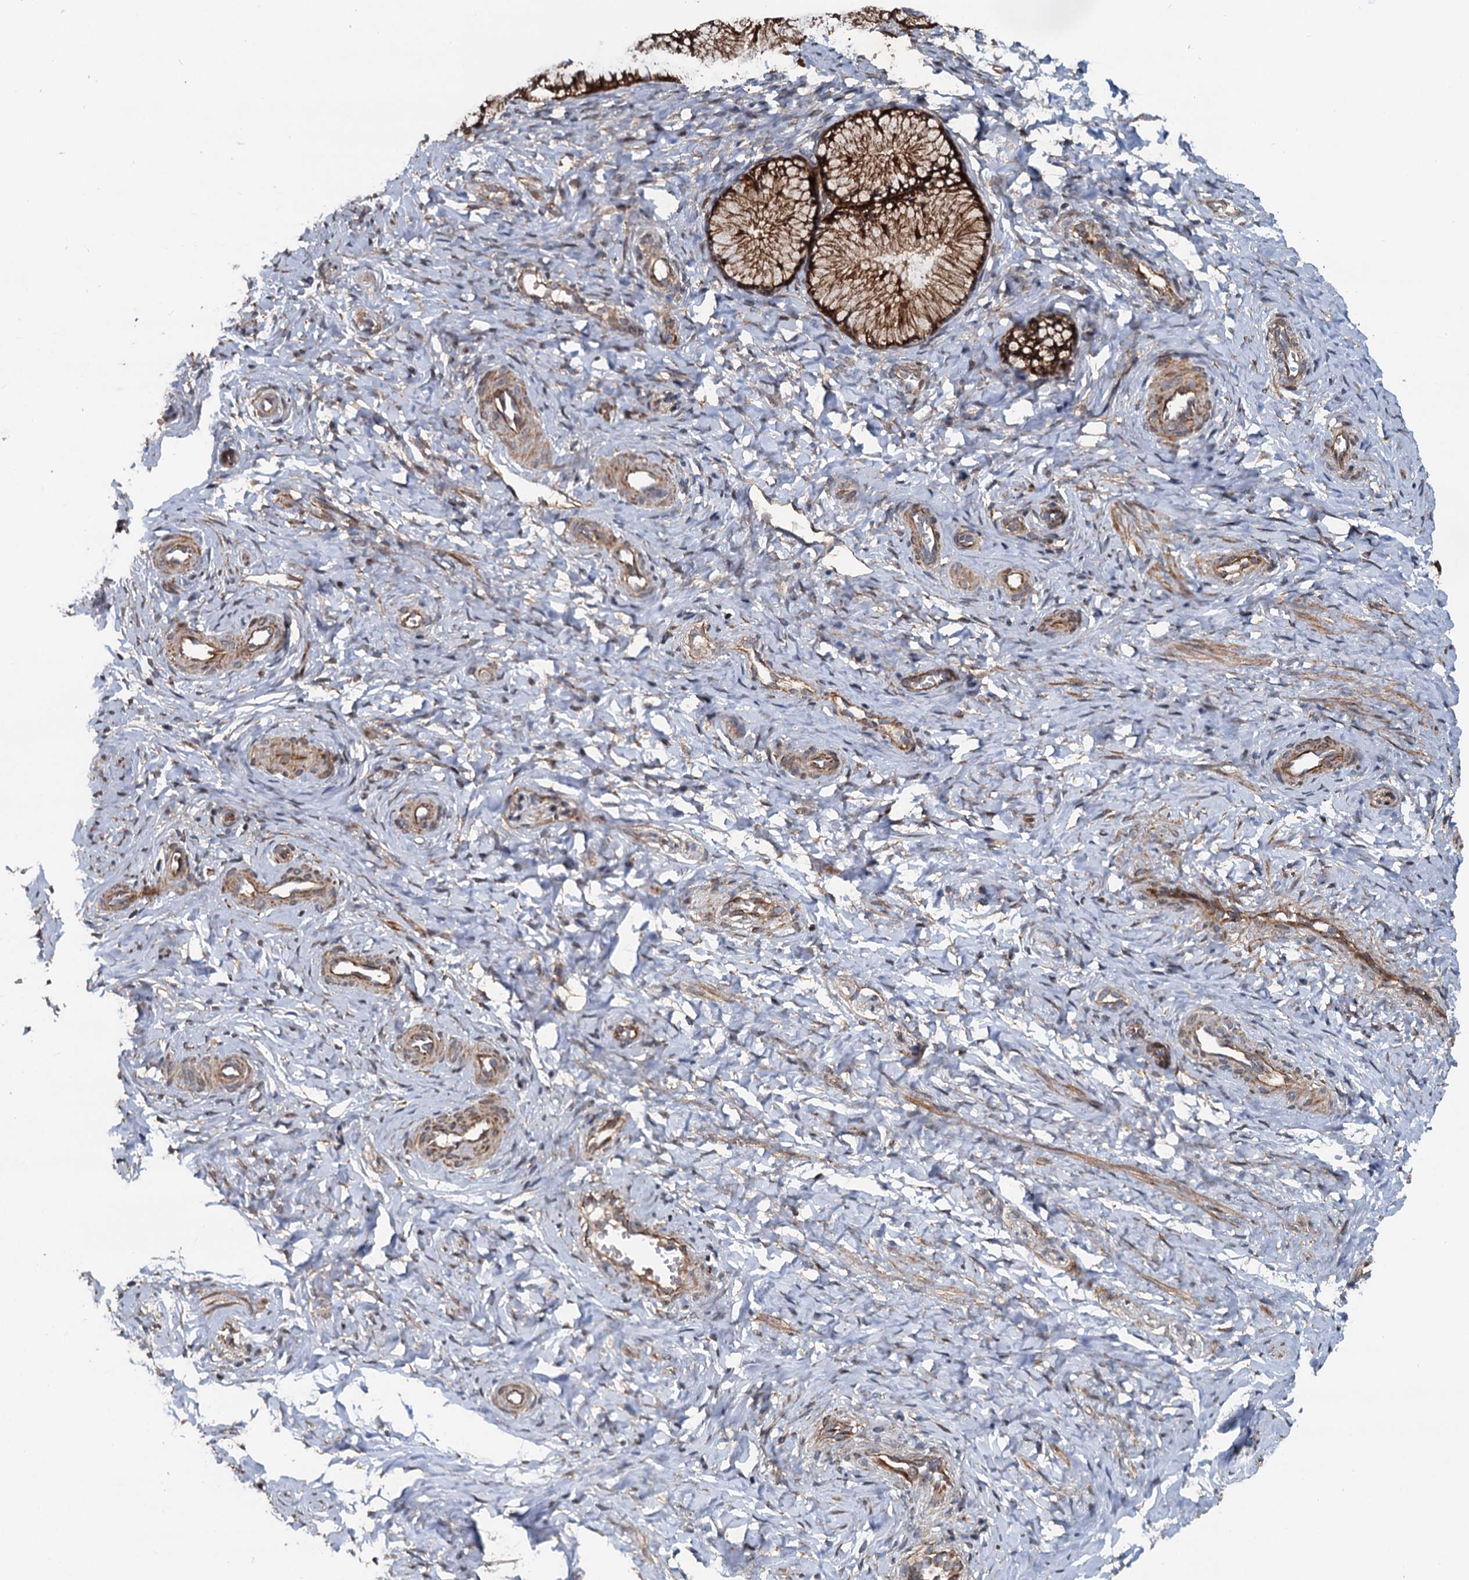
{"staining": {"intensity": "strong", "quantity": ">75%", "location": "cytoplasmic/membranous"}, "tissue": "cervix", "cell_type": "Glandular cells", "image_type": "normal", "snomed": [{"axis": "morphology", "description": "Normal tissue, NOS"}, {"axis": "topography", "description": "Cervix"}], "caption": "A histopathology image of human cervix stained for a protein reveals strong cytoplasmic/membranous brown staining in glandular cells.", "gene": "LRRK2", "patient": {"sex": "female", "age": 27}}